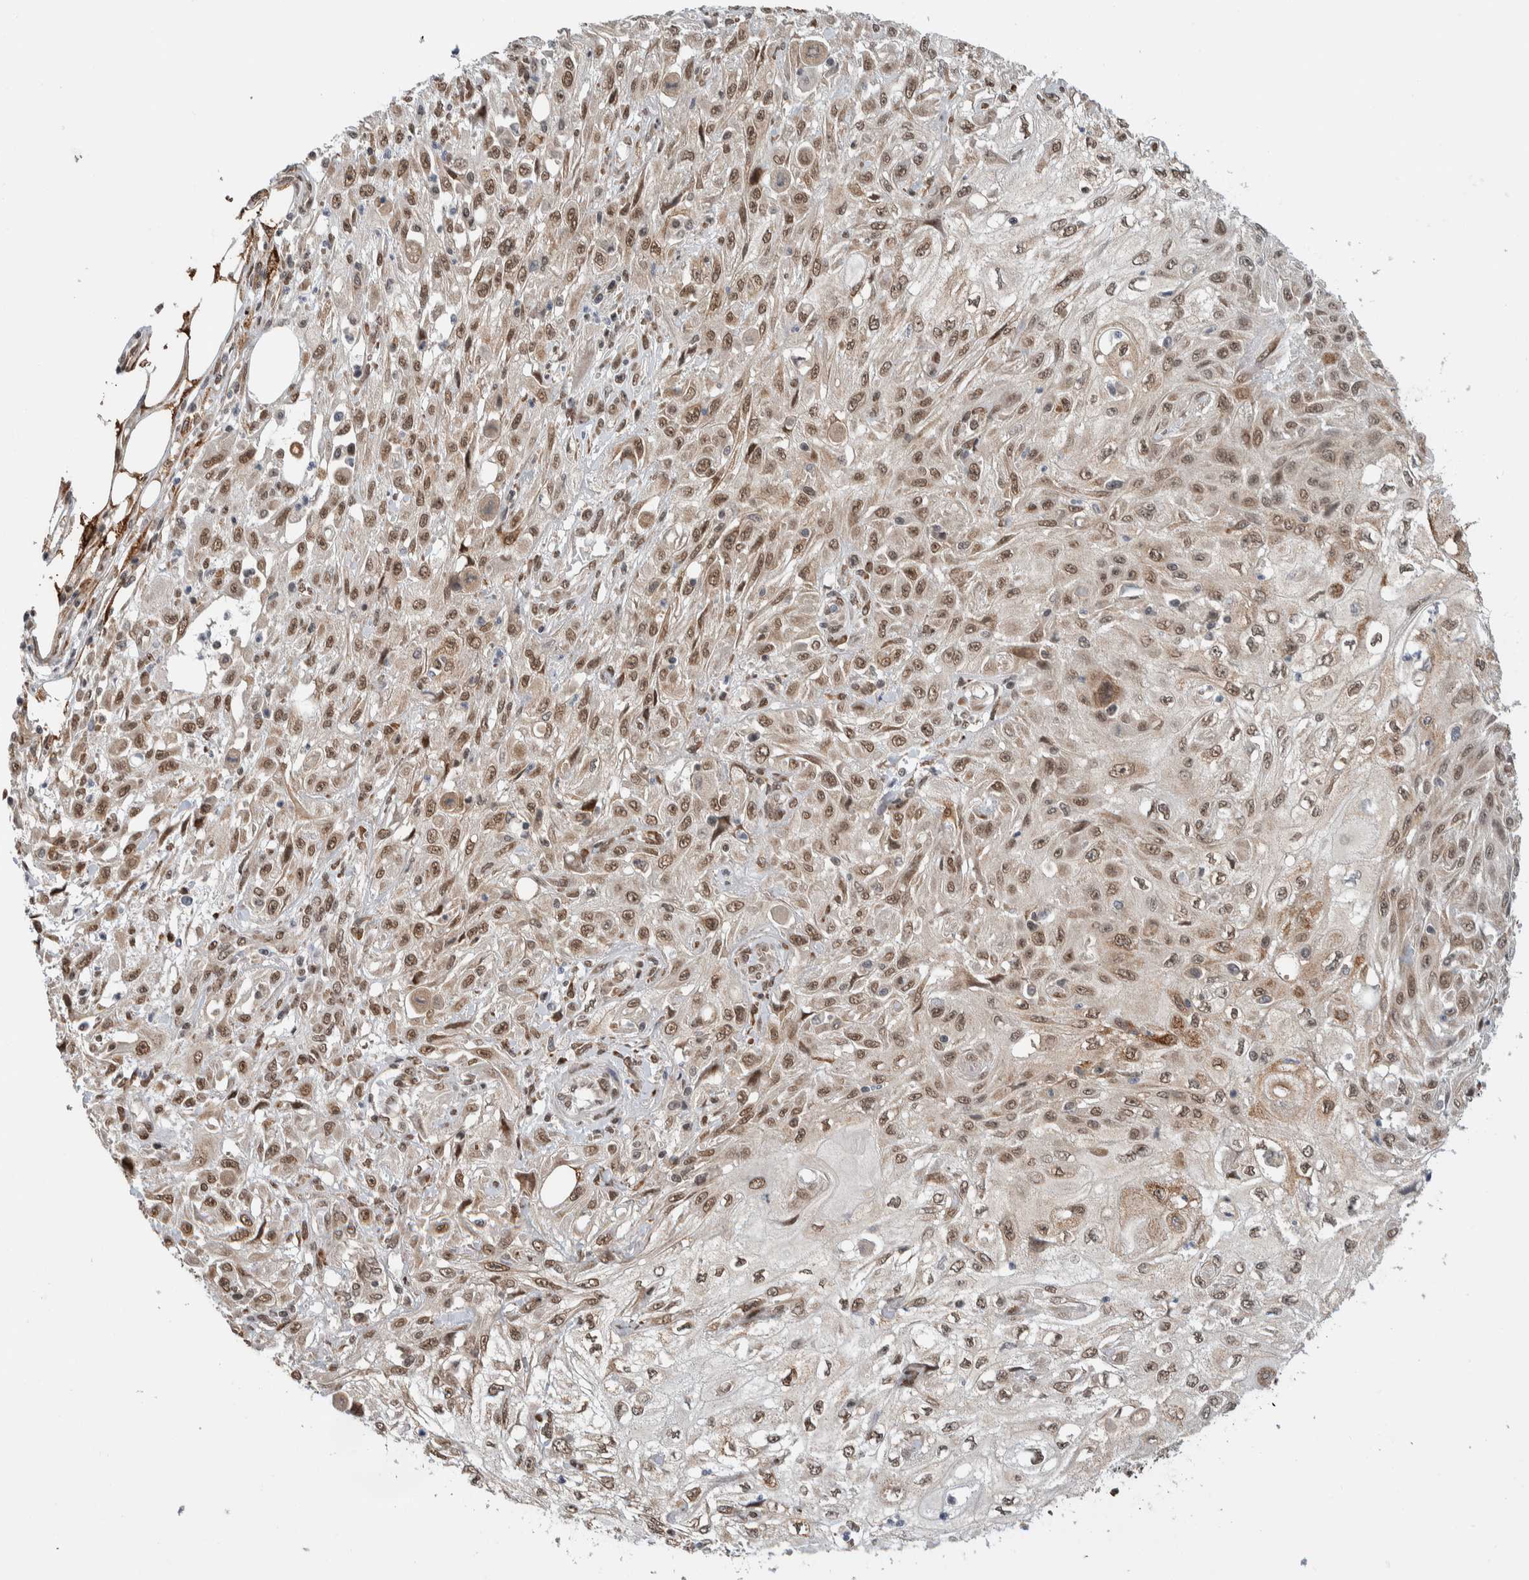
{"staining": {"intensity": "weak", "quantity": ">75%", "location": "nuclear"}, "tissue": "skin cancer", "cell_type": "Tumor cells", "image_type": "cancer", "snomed": [{"axis": "morphology", "description": "Squamous cell carcinoma, NOS"}, {"axis": "morphology", "description": "Squamous cell carcinoma, metastatic, NOS"}, {"axis": "topography", "description": "Skin"}, {"axis": "topography", "description": "Lymph node"}], "caption": "Immunohistochemical staining of human skin squamous cell carcinoma exhibits low levels of weak nuclear staining in approximately >75% of tumor cells. (DAB IHC, brown staining for protein, blue staining for nuclei).", "gene": "TNRC18", "patient": {"sex": "male", "age": 75}}